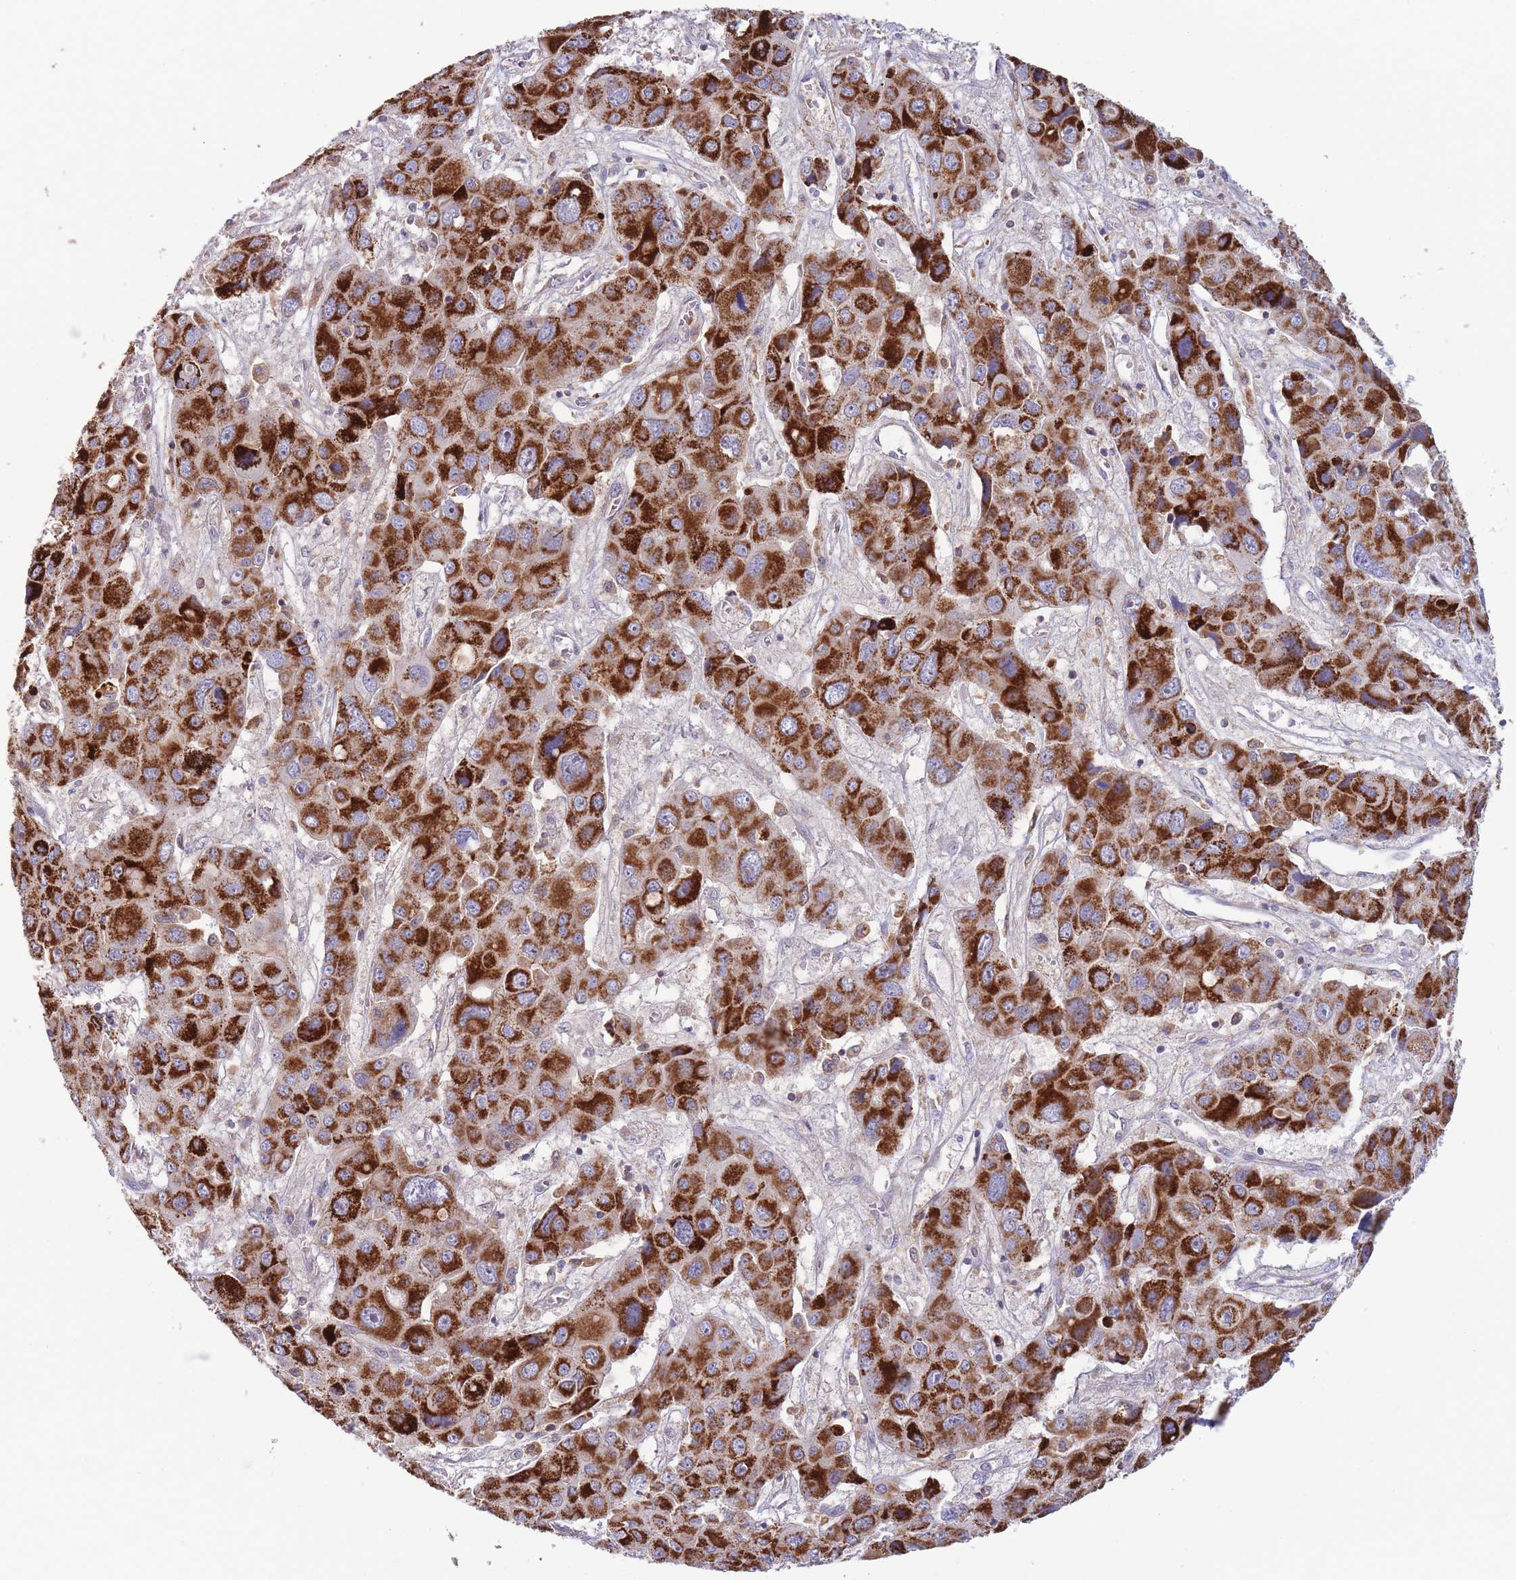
{"staining": {"intensity": "strong", "quantity": ">75%", "location": "cytoplasmic/membranous"}, "tissue": "liver cancer", "cell_type": "Tumor cells", "image_type": "cancer", "snomed": [{"axis": "morphology", "description": "Cholangiocarcinoma"}, {"axis": "topography", "description": "Liver"}], "caption": "Protein staining of cholangiocarcinoma (liver) tissue exhibits strong cytoplasmic/membranous staining in approximately >75% of tumor cells.", "gene": "SLC25A42", "patient": {"sex": "male", "age": 67}}